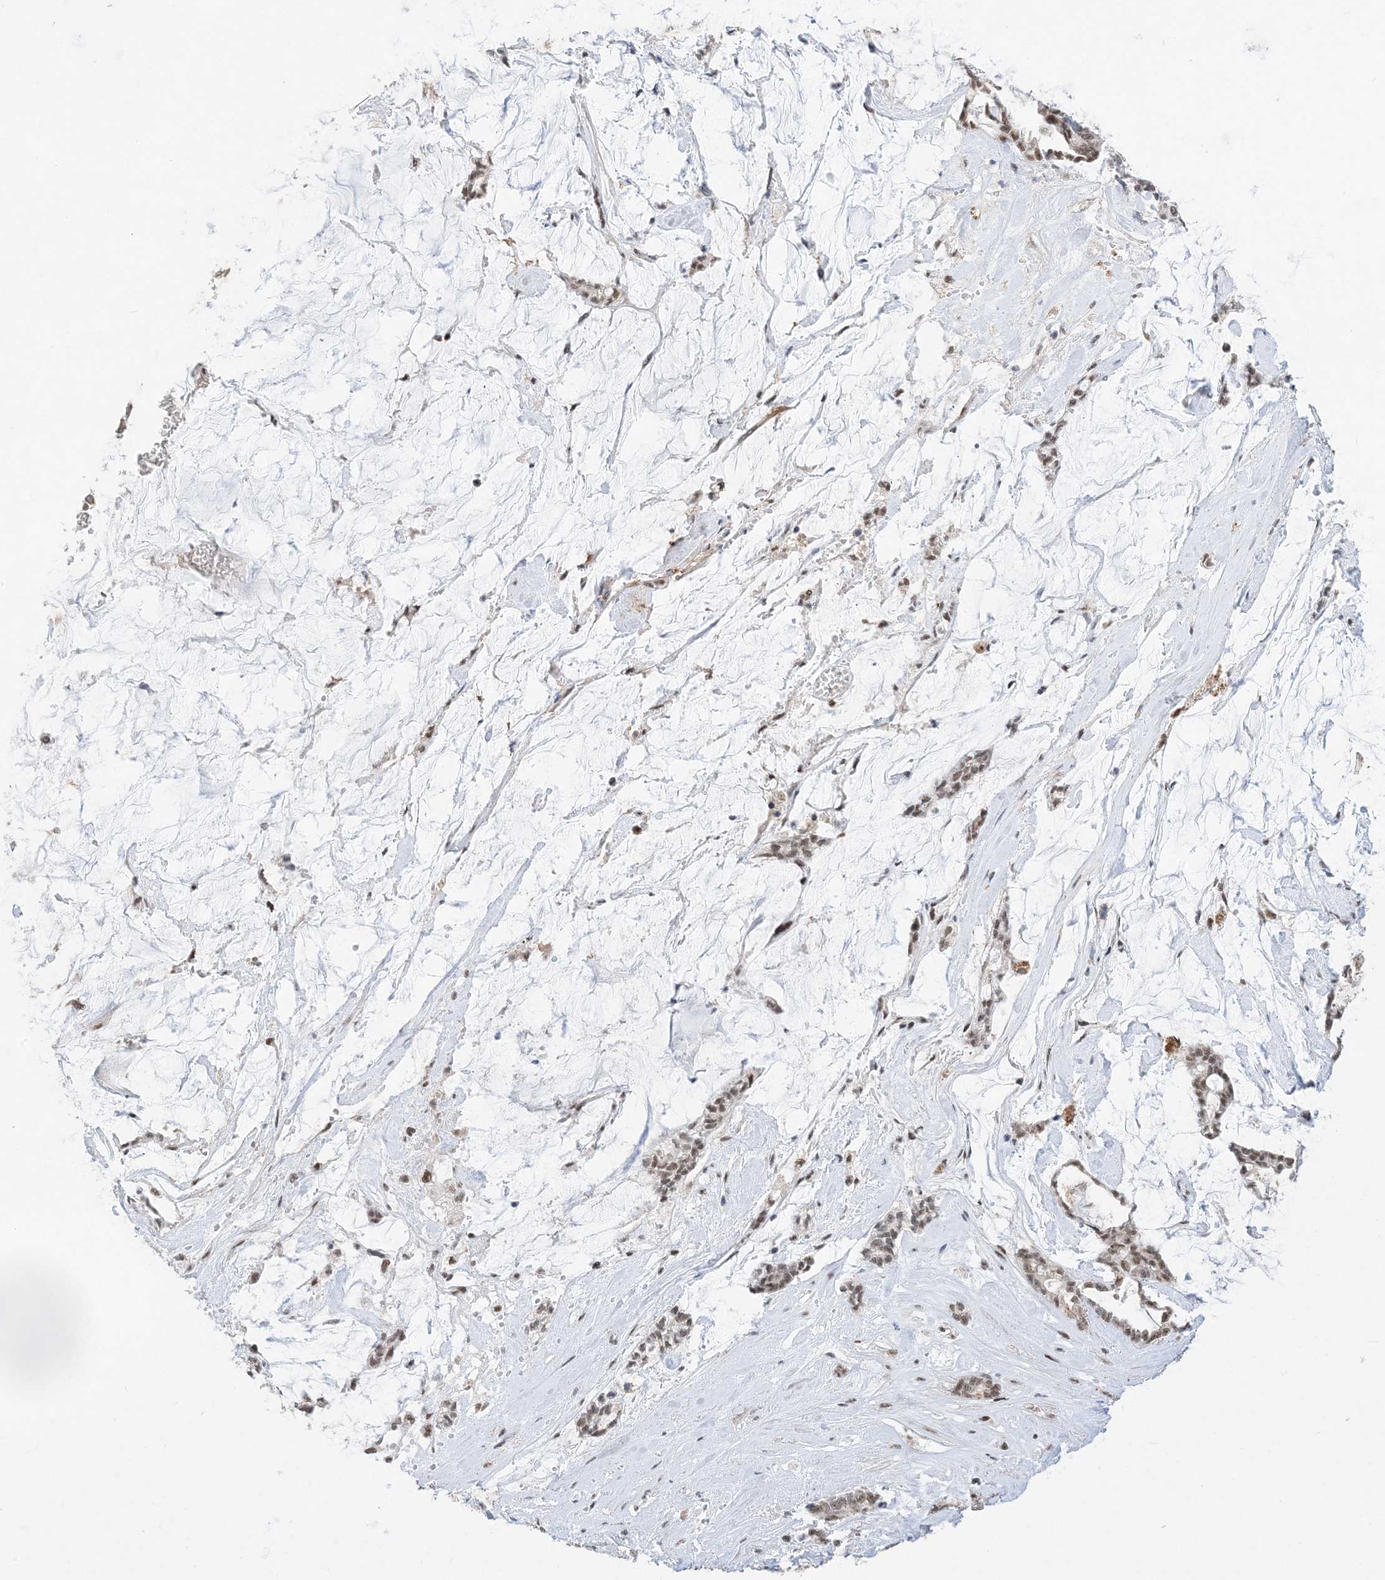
{"staining": {"intensity": "moderate", "quantity": ">75%", "location": "nuclear"}, "tissue": "pancreatic cancer", "cell_type": "Tumor cells", "image_type": "cancer", "snomed": [{"axis": "morphology", "description": "Adenocarcinoma, NOS"}, {"axis": "topography", "description": "Pancreas"}], "caption": "Brown immunohistochemical staining in human pancreatic cancer exhibits moderate nuclear positivity in about >75% of tumor cells. The protein of interest is shown in brown color, while the nuclei are stained blue.", "gene": "SF3A3", "patient": {"sex": "female", "age": 73}}